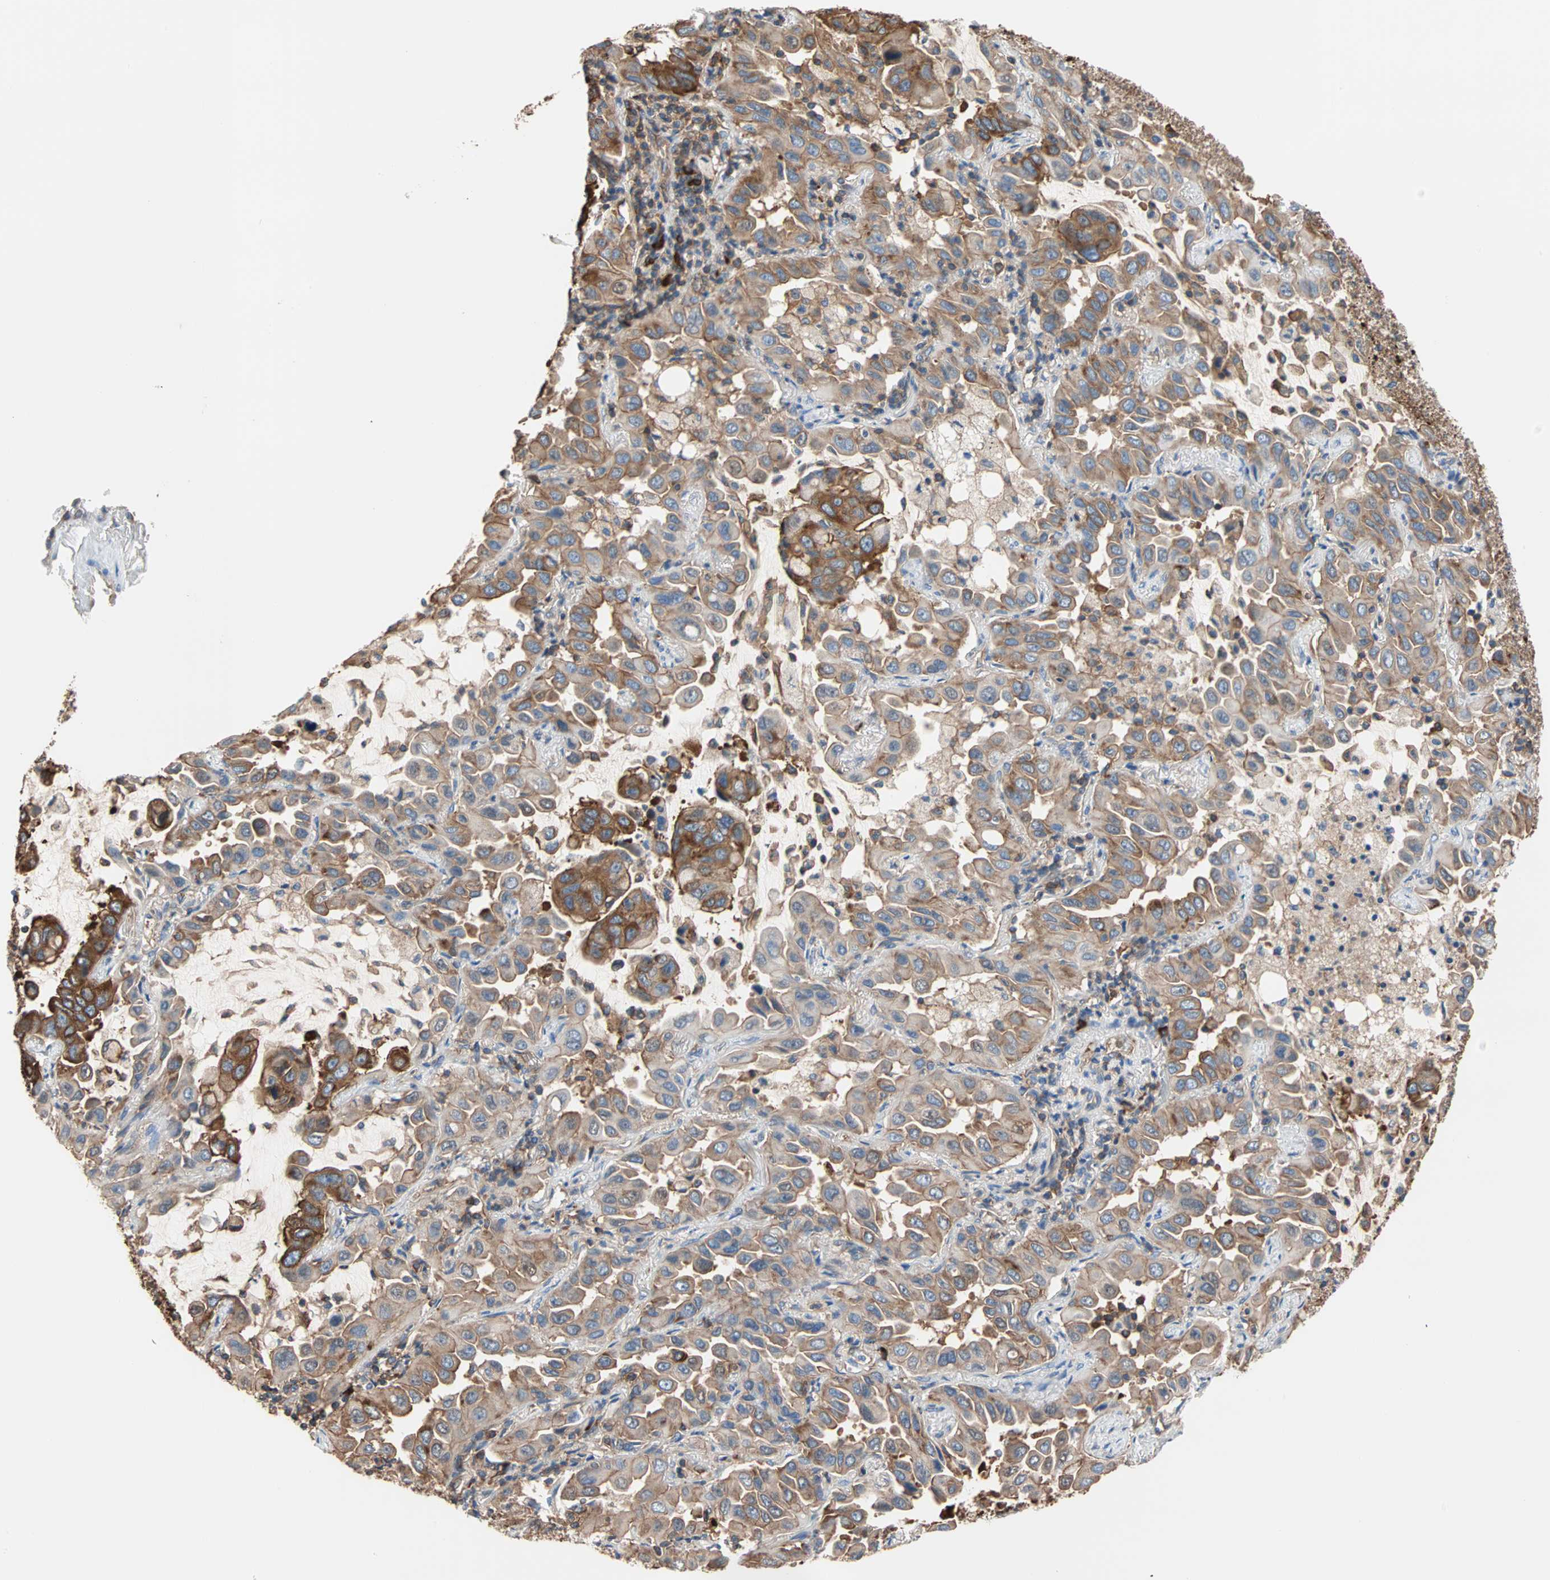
{"staining": {"intensity": "strong", "quantity": ">75%", "location": "cytoplasmic/membranous"}, "tissue": "lung cancer", "cell_type": "Tumor cells", "image_type": "cancer", "snomed": [{"axis": "morphology", "description": "Adenocarcinoma, NOS"}, {"axis": "topography", "description": "Lung"}], "caption": "Immunohistochemical staining of lung adenocarcinoma shows high levels of strong cytoplasmic/membranous protein staining in about >75% of tumor cells.", "gene": "EEF2", "patient": {"sex": "male", "age": 64}}